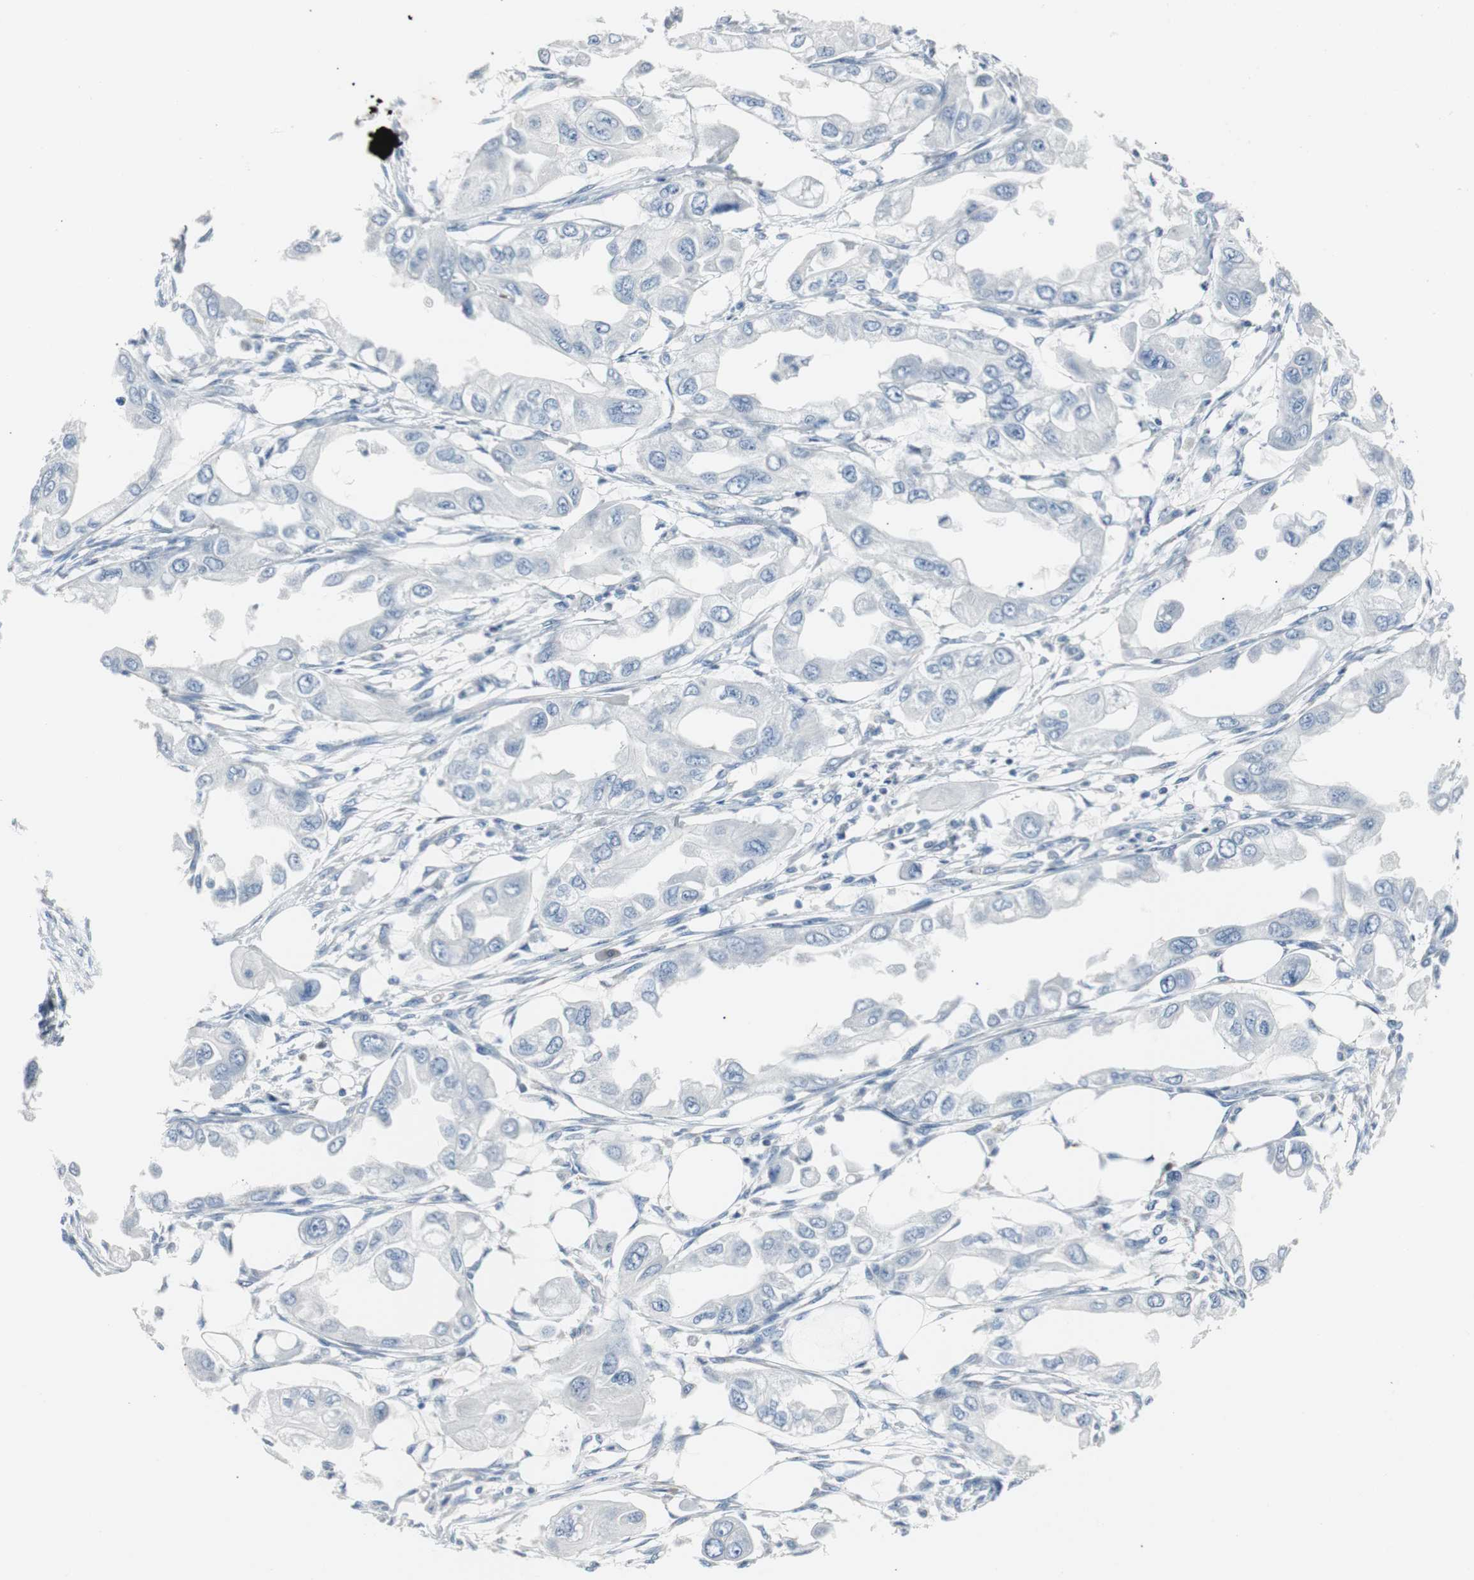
{"staining": {"intensity": "negative", "quantity": "none", "location": "none"}, "tissue": "endometrial cancer", "cell_type": "Tumor cells", "image_type": "cancer", "snomed": [{"axis": "morphology", "description": "Adenocarcinoma, NOS"}, {"axis": "topography", "description": "Endometrium"}], "caption": "A micrograph of human adenocarcinoma (endometrial) is negative for staining in tumor cells.", "gene": "SOX30", "patient": {"sex": "female", "age": 67}}